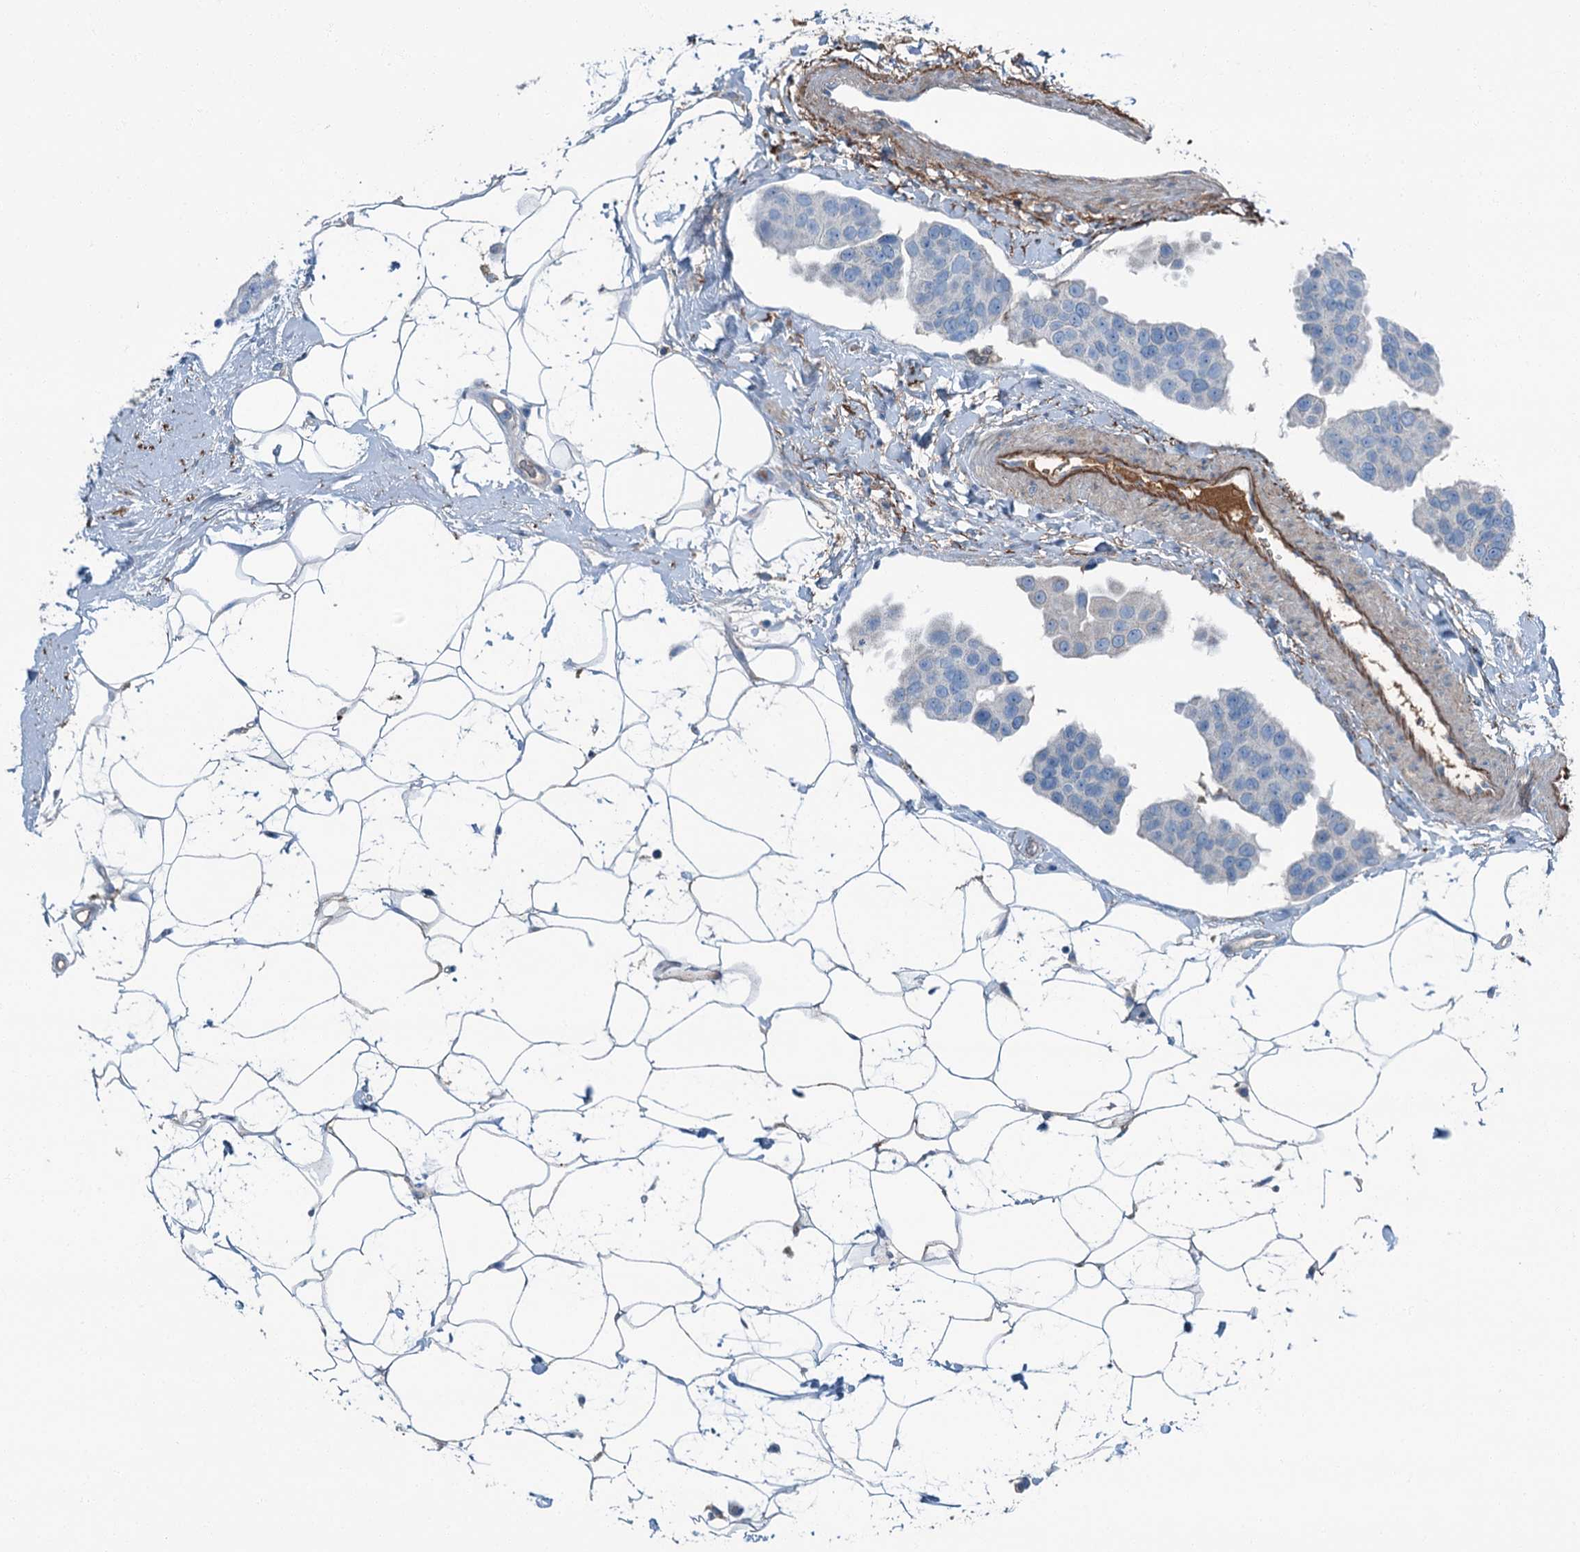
{"staining": {"intensity": "negative", "quantity": "none", "location": "none"}, "tissue": "breast cancer", "cell_type": "Tumor cells", "image_type": "cancer", "snomed": [{"axis": "morphology", "description": "Normal tissue, NOS"}, {"axis": "morphology", "description": "Duct carcinoma"}, {"axis": "topography", "description": "Breast"}], "caption": "This is an immunohistochemistry (IHC) micrograph of human breast cancer. There is no expression in tumor cells.", "gene": "AXL", "patient": {"sex": "female", "age": 39}}